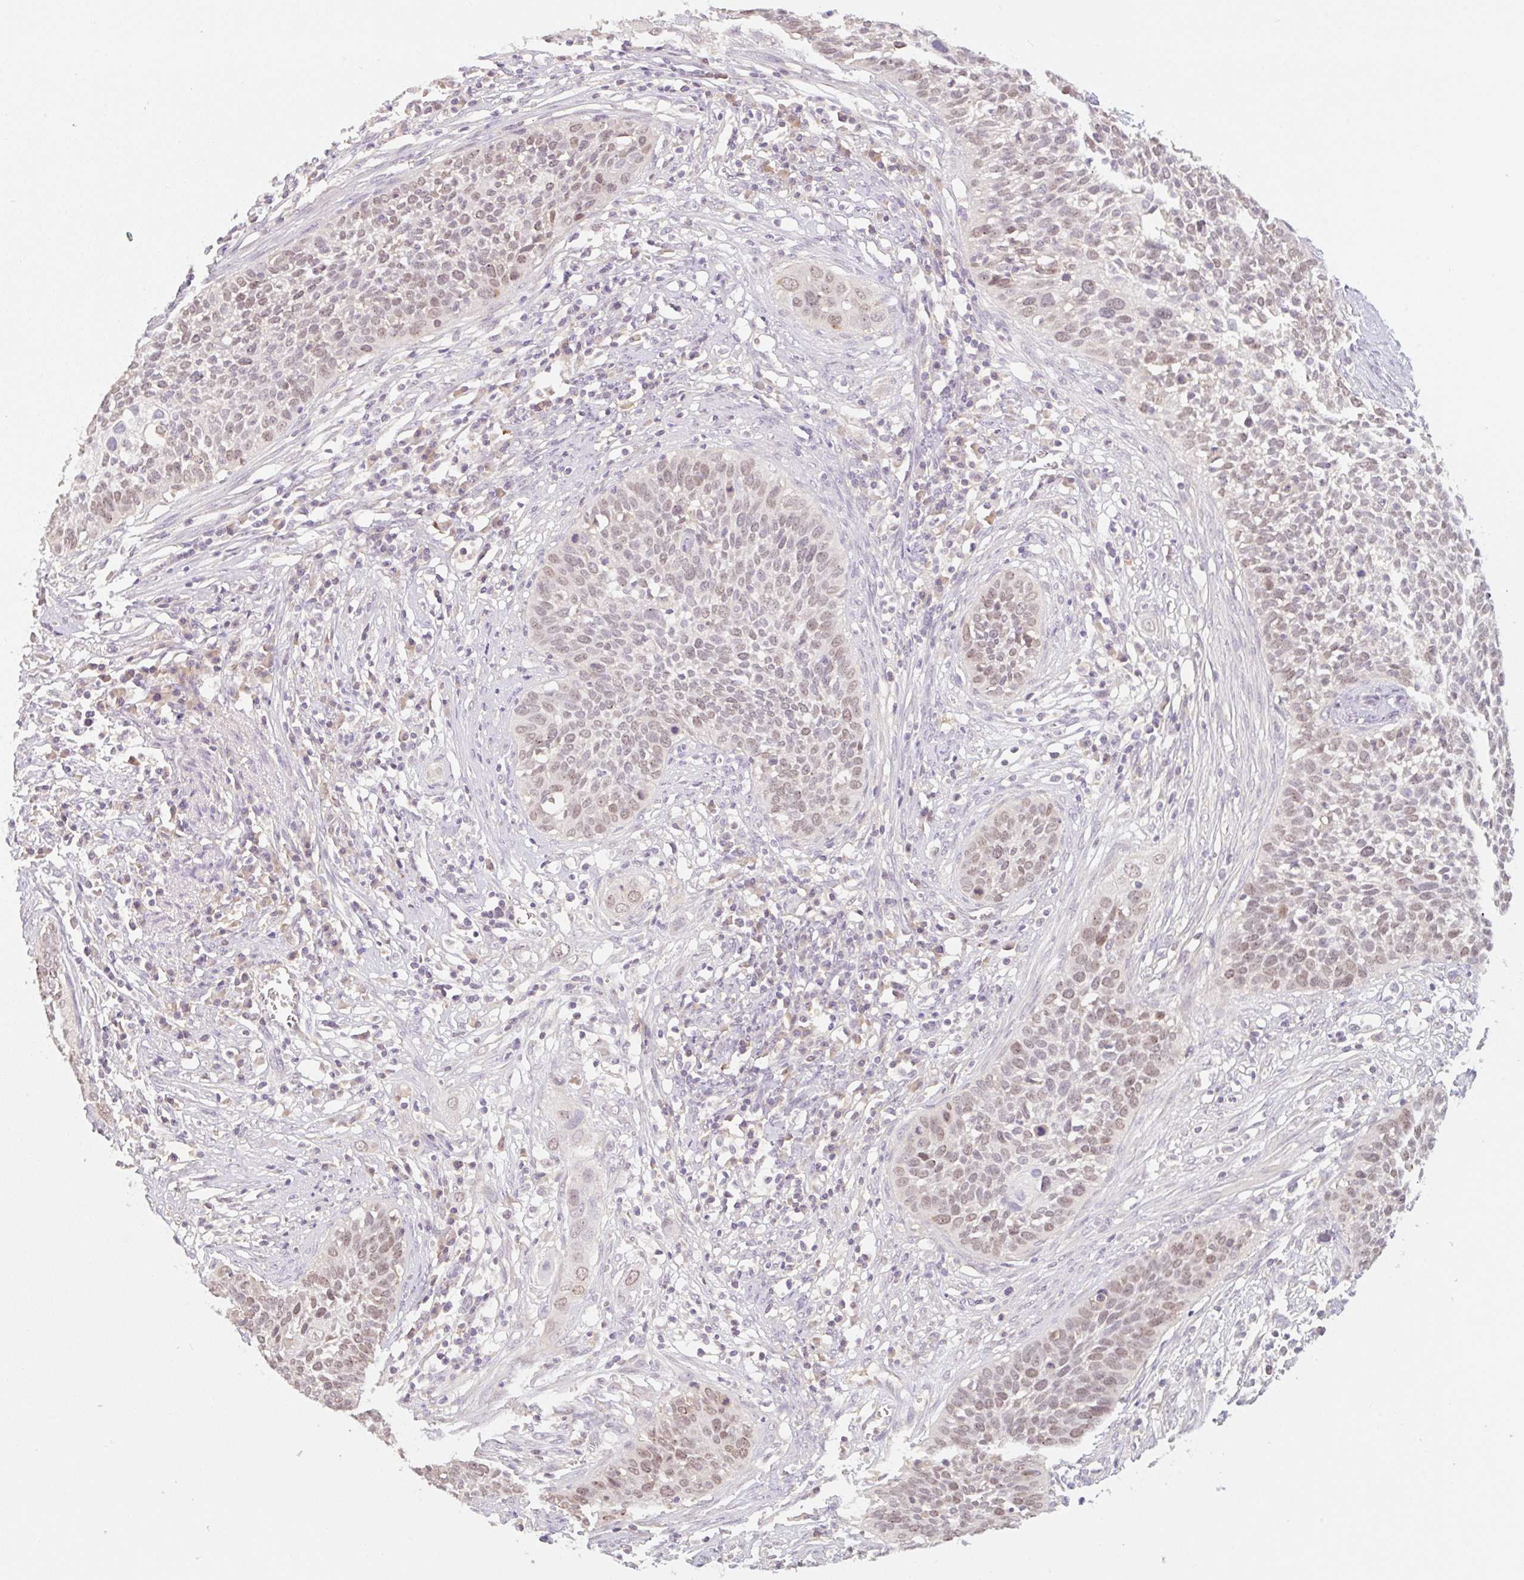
{"staining": {"intensity": "weak", "quantity": ">75%", "location": "nuclear"}, "tissue": "cervical cancer", "cell_type": "Tumor cells", "image_type": "cancer", "snomed": [{"axis": "morphology", "description": "Squamous cell carcinoma, NOS"}, {"axis": "topography", "description": "Cervix"}], "caption": "Immunohistochemistry staining of cervical cancer, which demonstrates low levels of weak nuclear expression in about >75% of tumor cells indicating weak nuclear protein positivity. The staining was performed using DAB (brown) for protein detection and nuclei were counterstained in hematoxylin (blue).", "gene": "MIA2", "patient": {"sex": "female", "age": 34}}